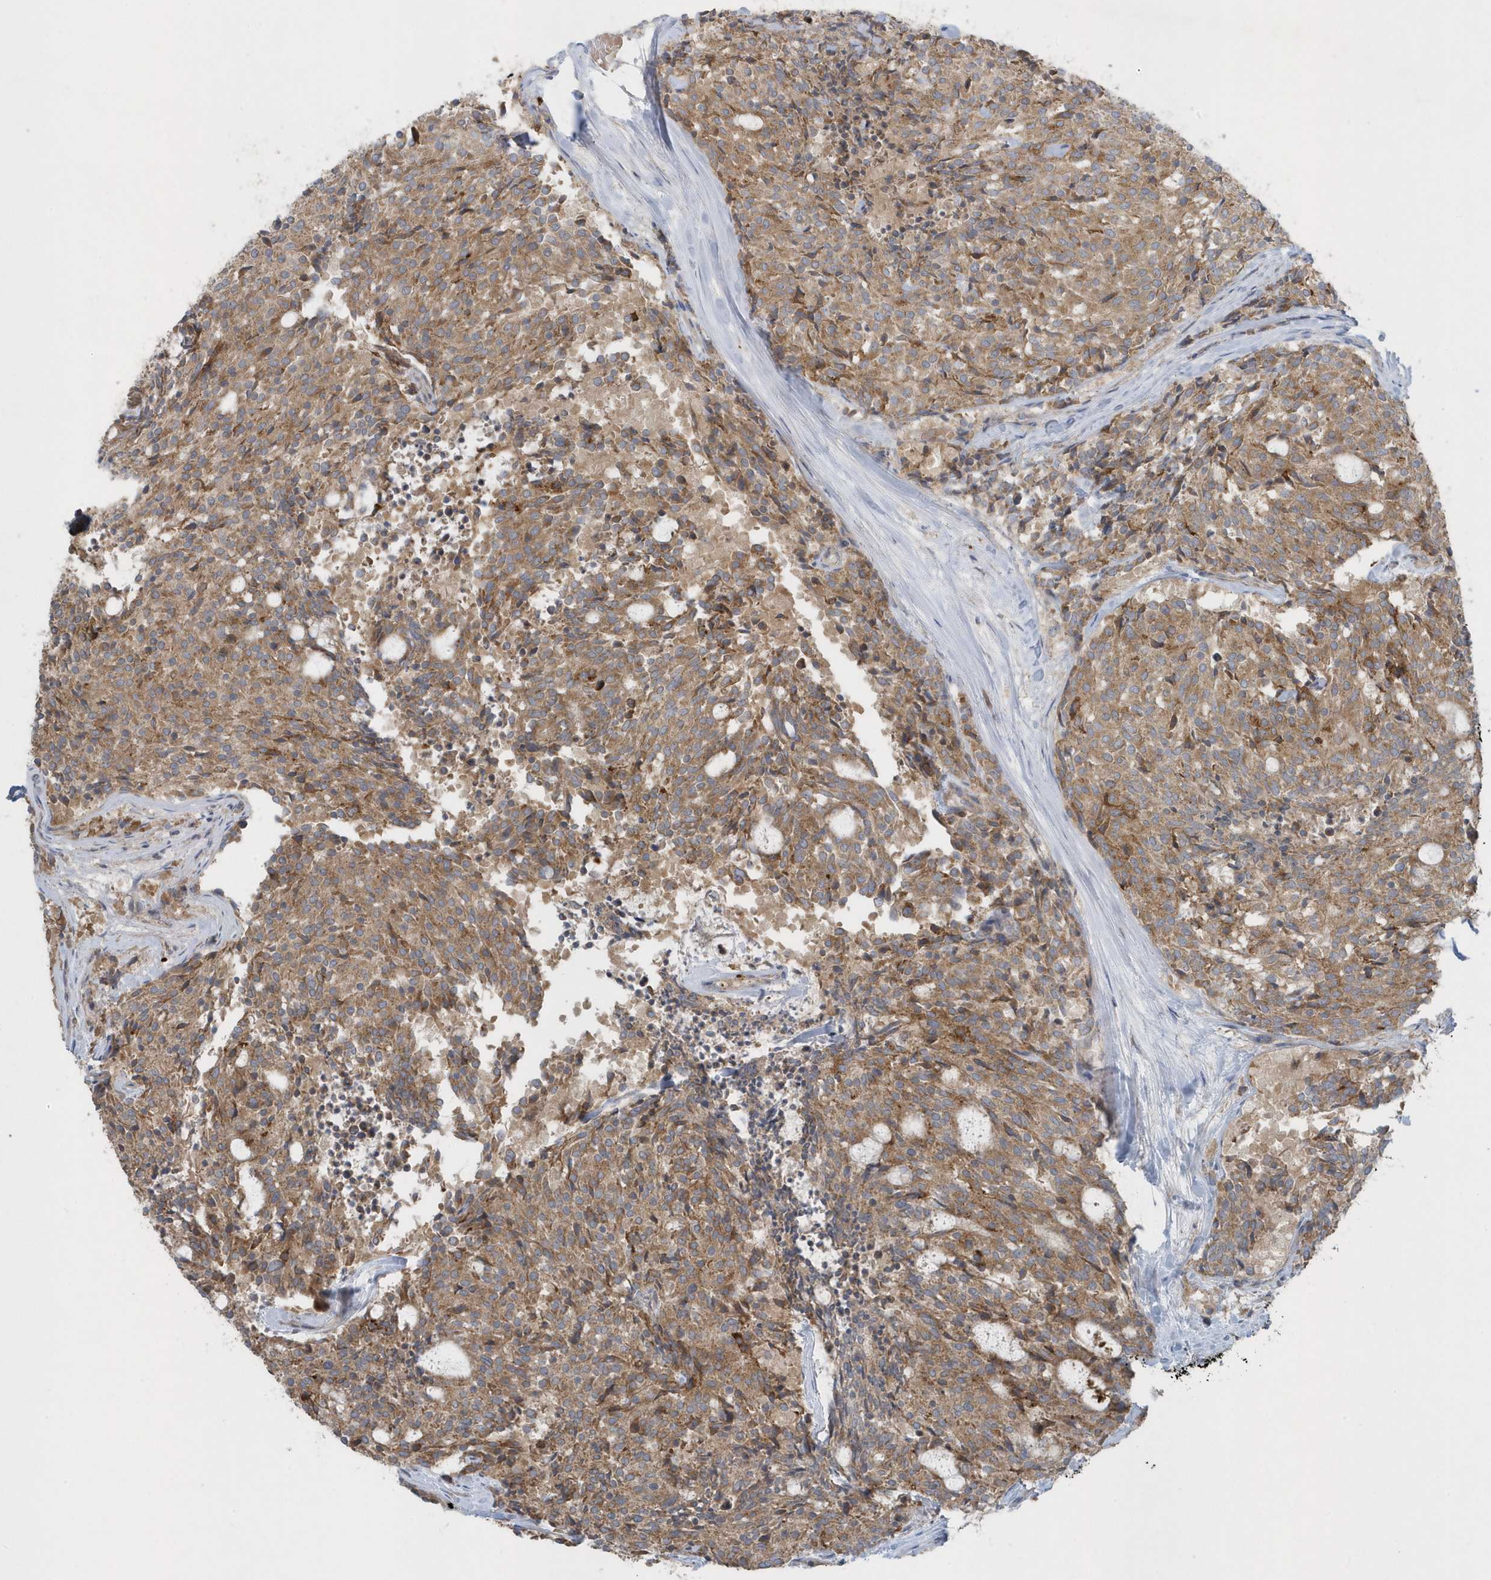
{"staining": {"intensity": "moderate", "quantity": ">75%", "location": "cytoplasmic/membranous"}, "tissue": "carcinoid", "cell_type": "Tumor cells", "image_type": "cancer", "snomed": [{"axis": "morphology", "description": "Carcinoid, malignant, NOS"}, {"axis": "topography", "description": "Pancreas"}], "caption": "A medium amount of moderate cytoplasmic/membranous staining is identified in about >75% of tumor cells in malignant carcinoid tissue. (Stains: DAB (3,3'-diaminobenzidine) in brown, nuclei in blue, Microscopy: brightfield microscopy at high magnification).", "gene": "SLC38A2", "patient": {"sex": "female", "age": 54}}